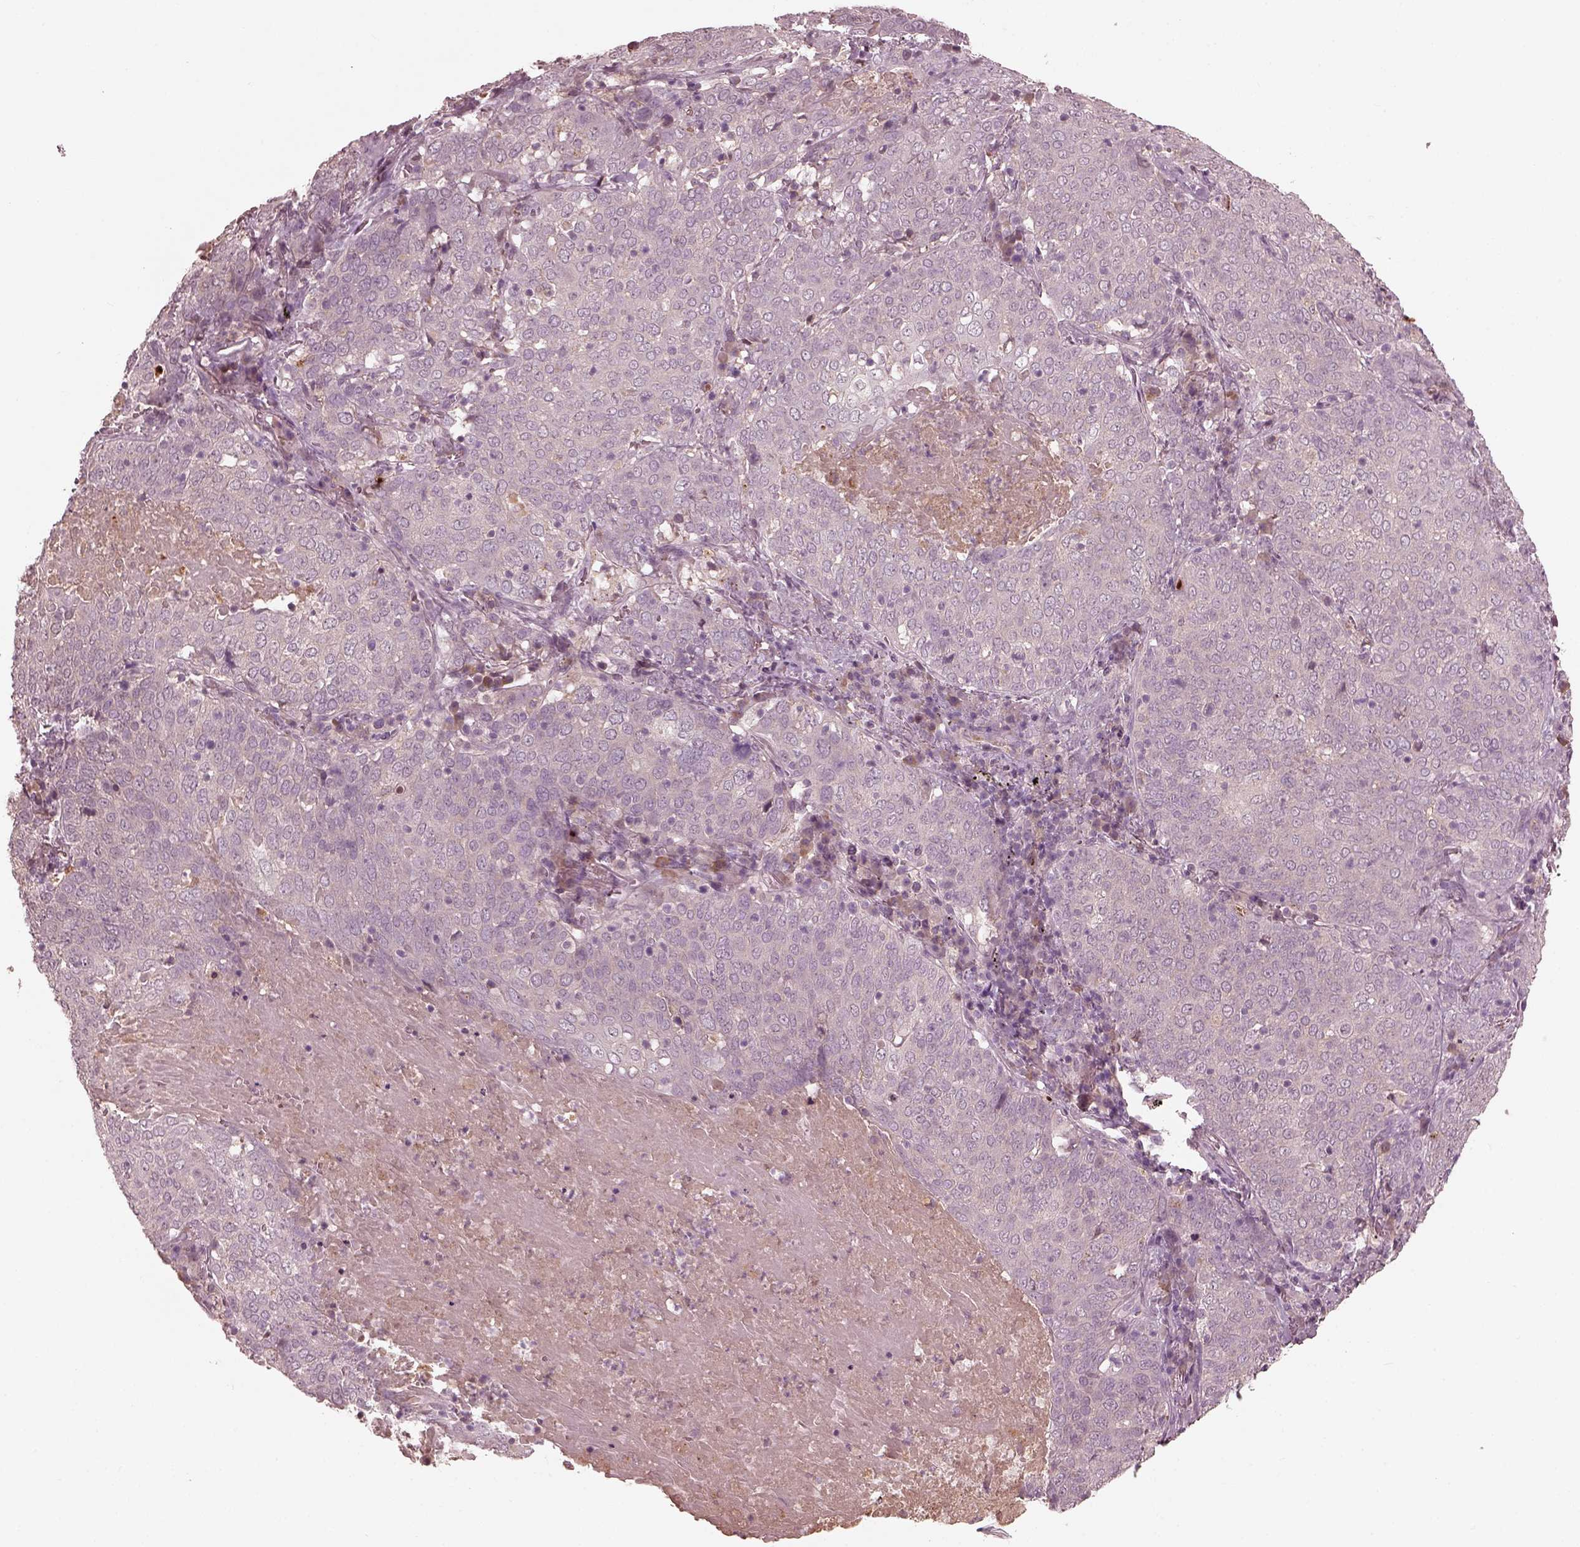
{"staining": {"intensity": "negative", "quantity": "none", "location": "none"}, "tissue": "lung cancer", "cell_type": "Tumor cells", "image_type": "cancer", "snomed": [{"axis": "morphology", "description": "Squamous cell carcinoma, NOS"}, {"axis": "topography", "description": "Lung"}], "caption": "Tumor cells show no significant positivity in lung squamous cell carcinoma.", "gene": "VWA5B1", "patient": {"sex": "male", "age": 82}}